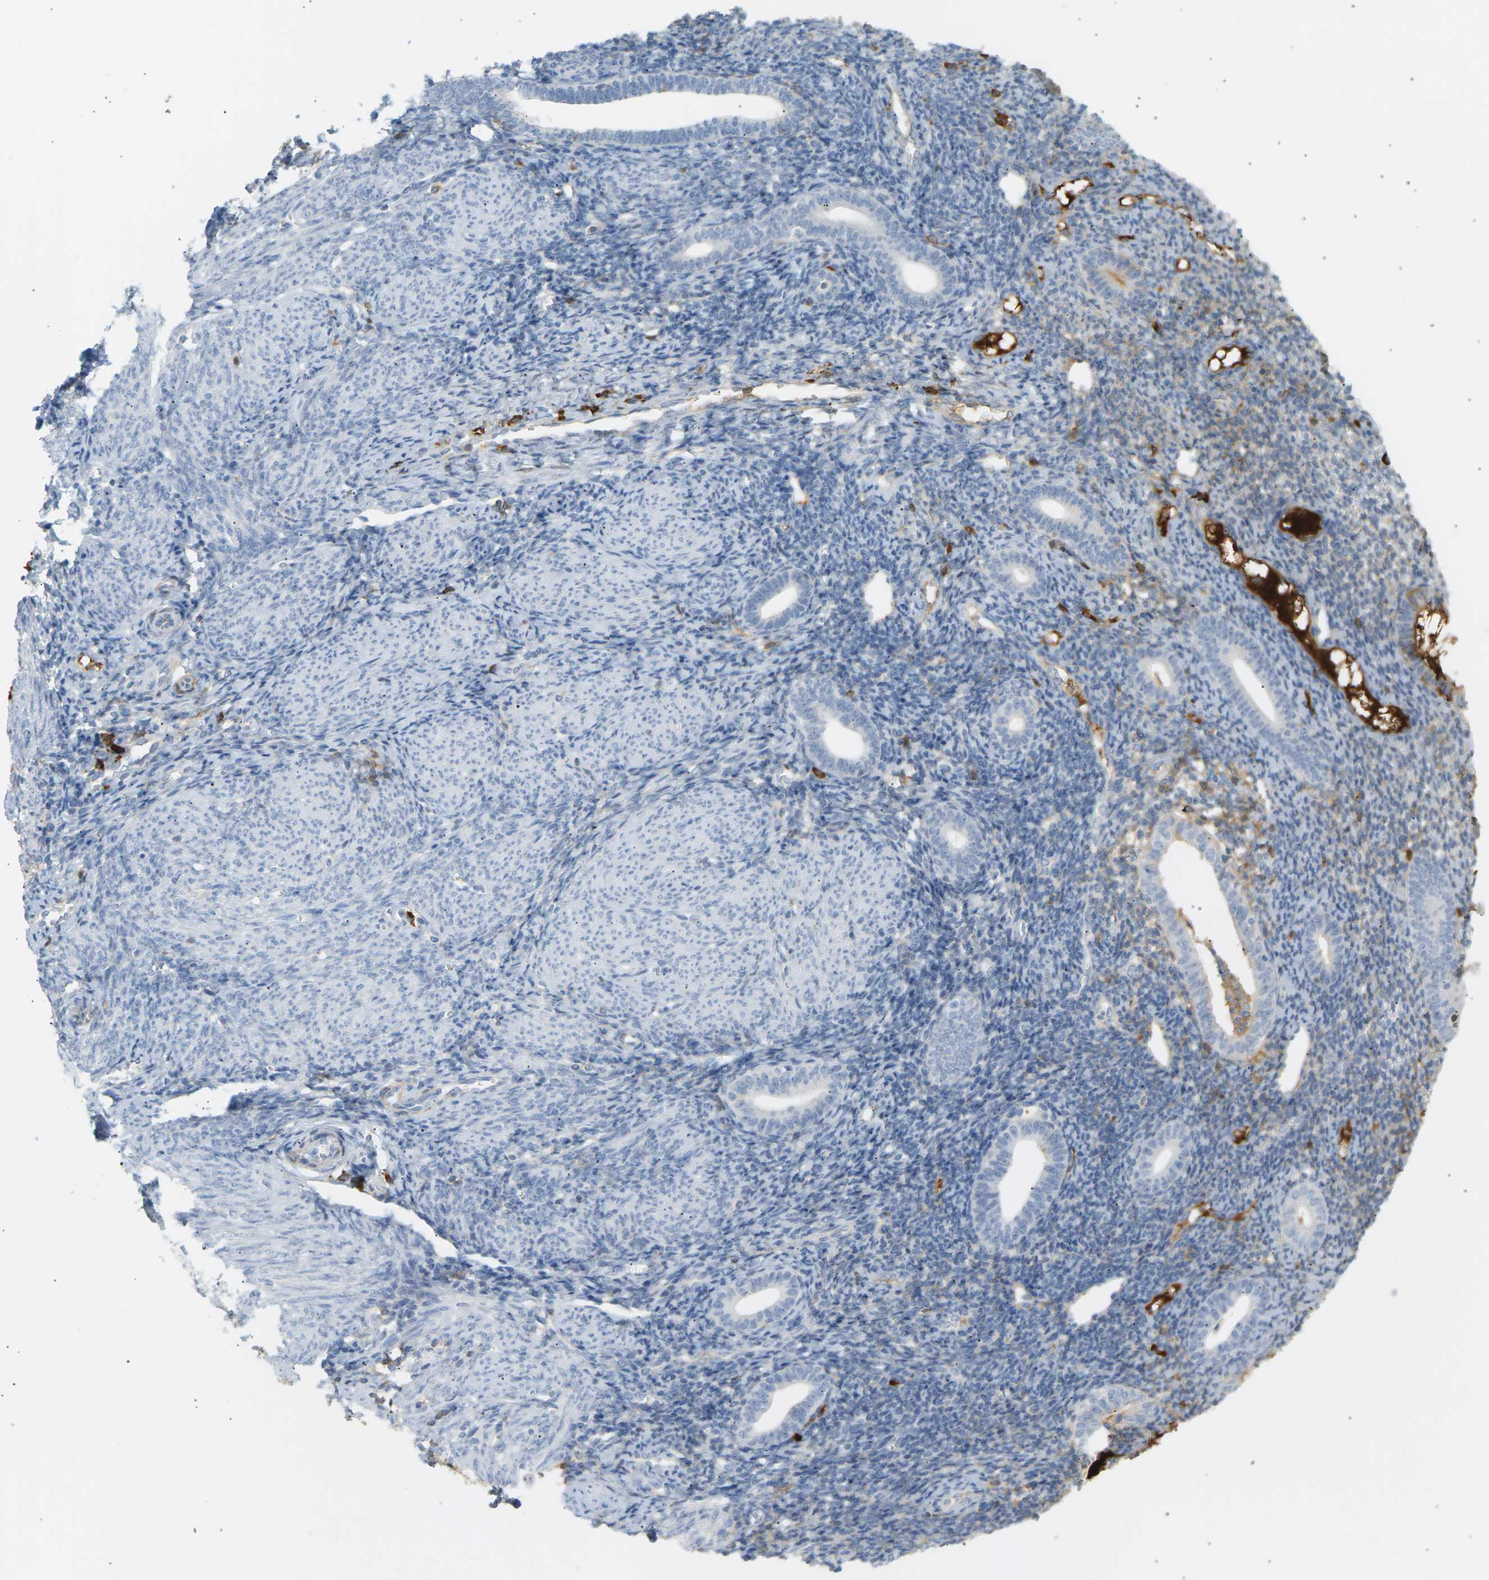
{"staining": {"intensity": "weak", "quantity": "<25%", "location": "cytoplasmic/membranous"}, "tissue": "endometrium", "cell_type": "Cells in endometrial stroma", "image_type": "normal", "snomed": [{"axis": "morphology", "description": "Normal tissue, NOS"}, {"axis": "topography", "description": "Endometrium"}], "caption": "Immunohistochemistry (IHC) photomicrograph of unremarkable endometrium stained for a protein (brown), which shows no positivity in cells in endometrial stroma.", "gene": "IGLC3", "patient": {"sex": "female", "age": 50}}